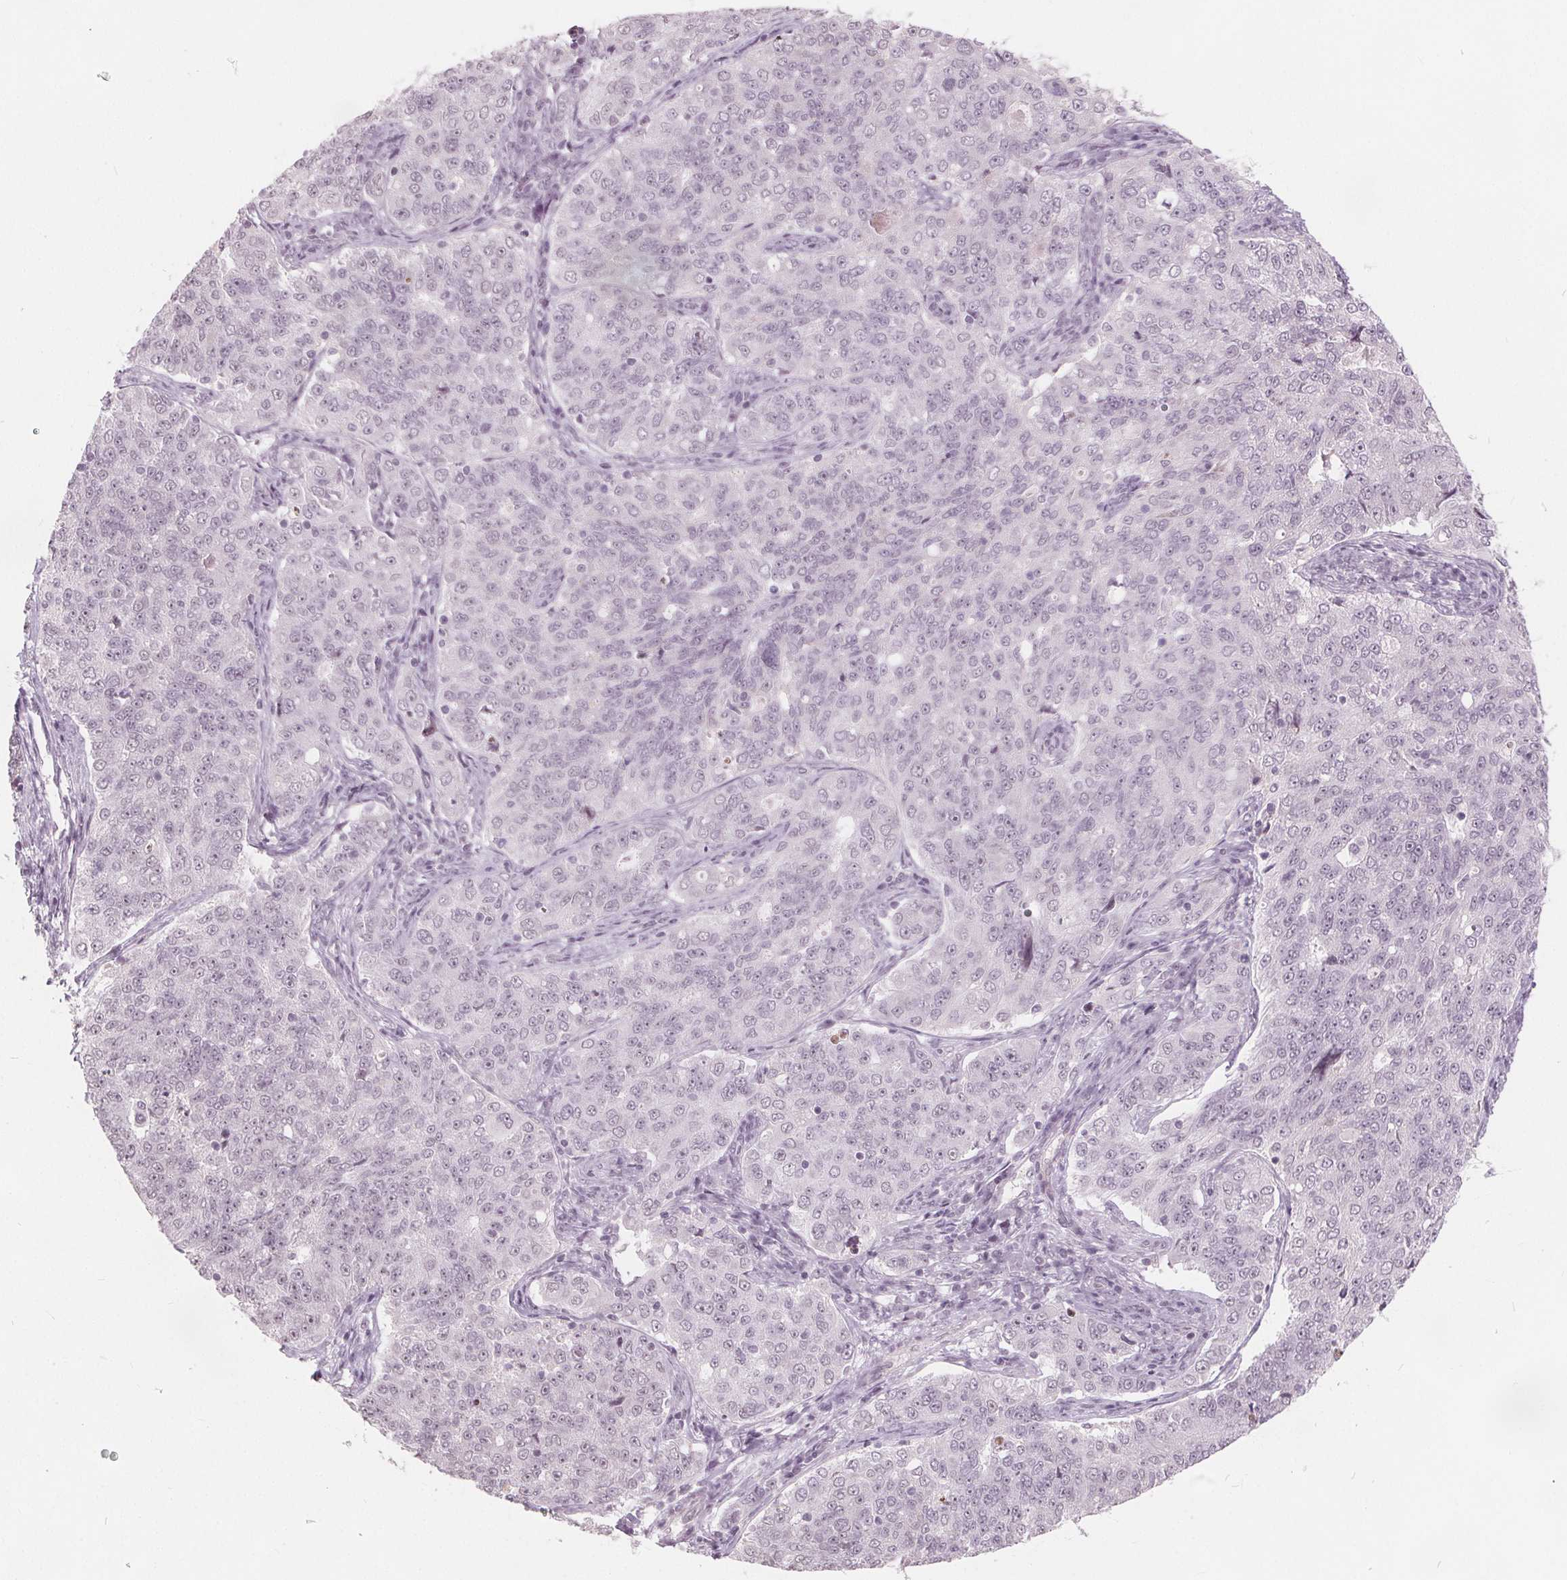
{"staining": {"intensity": "negative", "quantity": "none", "location": "none"}, "tissue": "endometrial cancer", "cell_type": "Tumor cells", "image_type": "cancer", "snomed": [{"axis": "morphology", "description": "Adenocarcinoma, NOS"}, {"axis": "topography", "description": "Endometrium"}], "caption": "This is an immunohistochemistry image of human endometrial adenocarcinoma. There is no expression in tumor cells.", "gene": "NUP210L", "patient": {"sex": "female", "age": 43}}